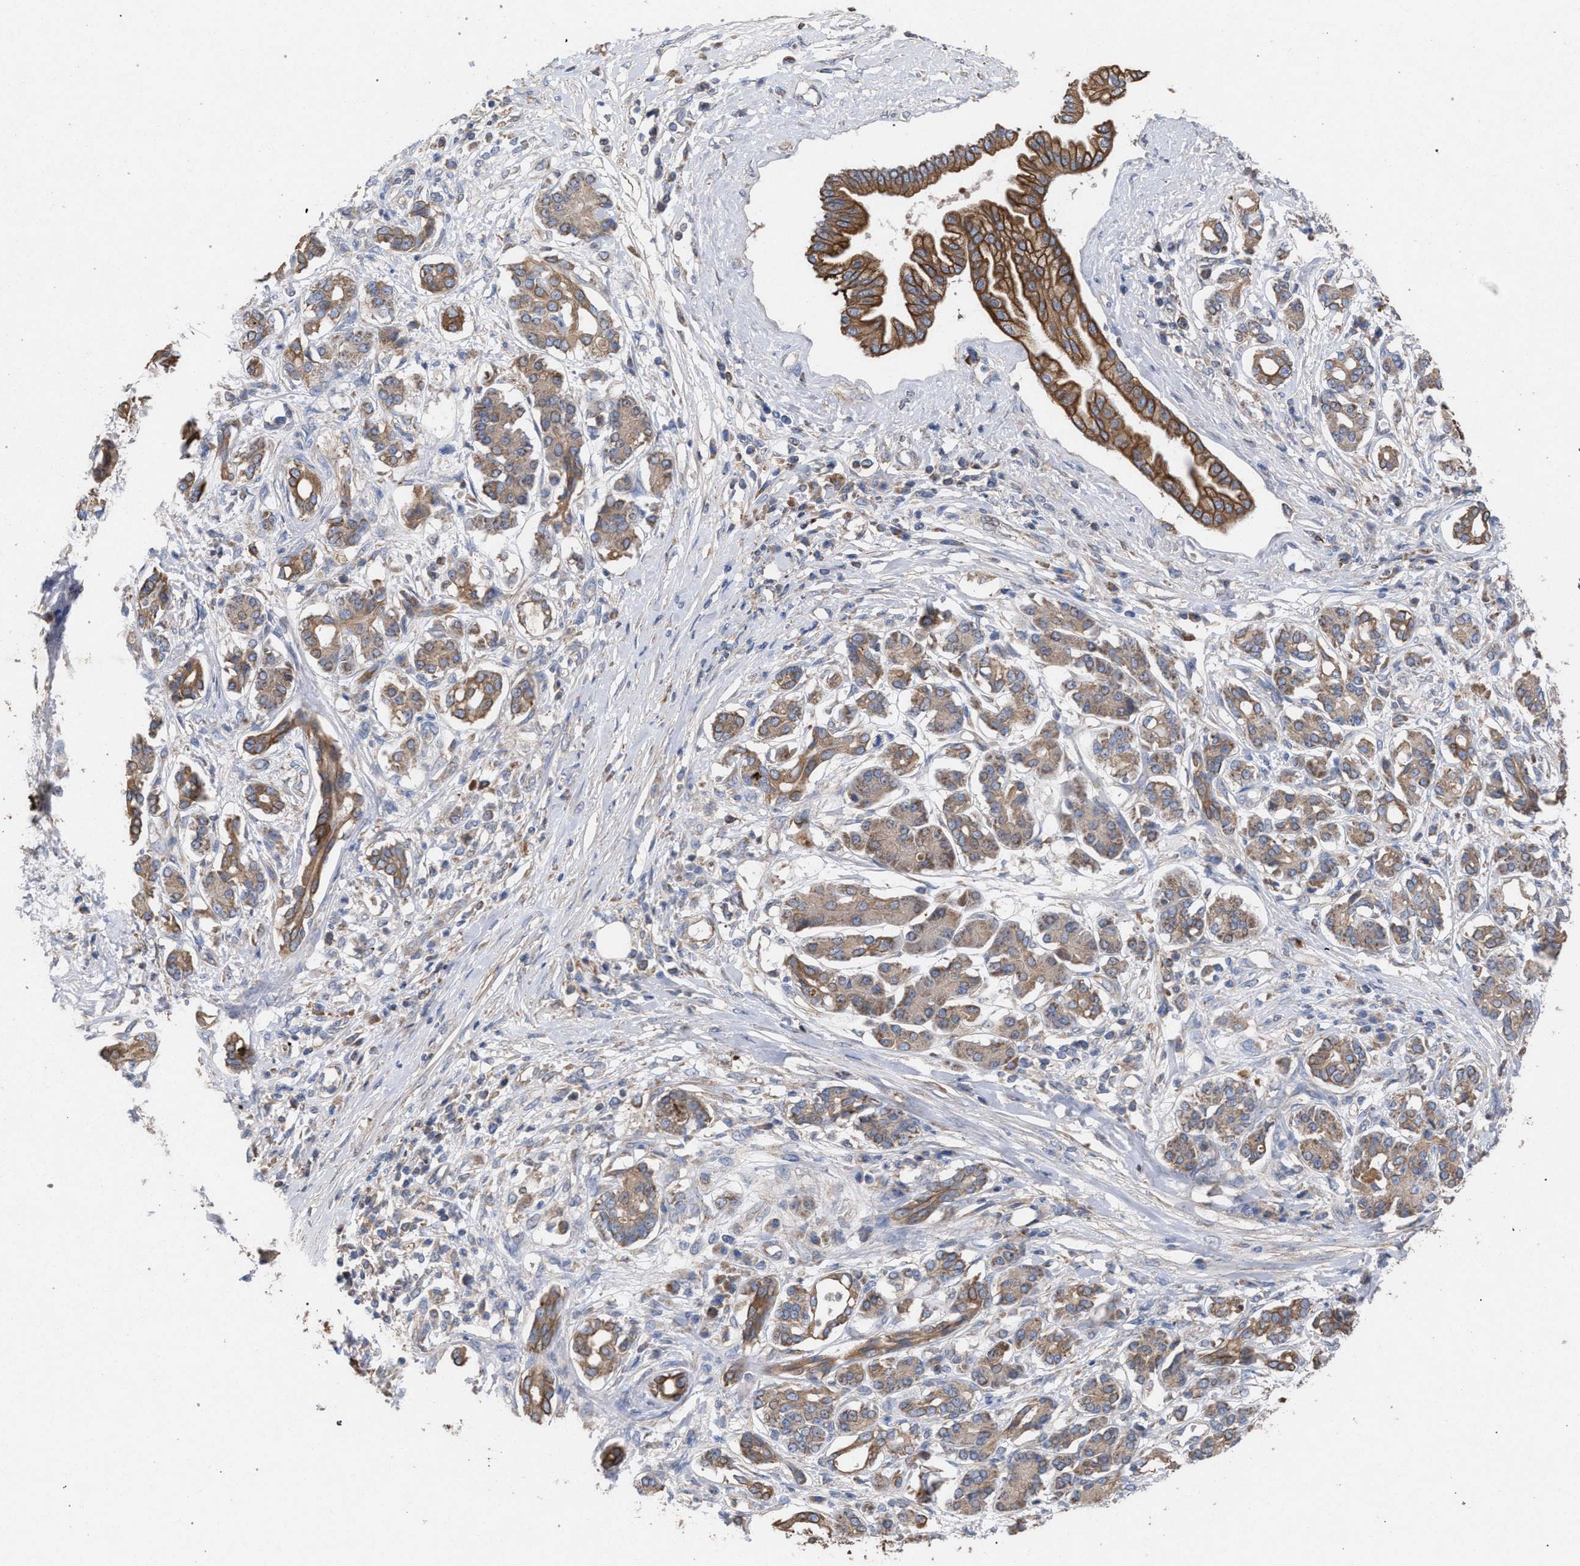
{"staining": {"intensity": "moderate", "quantity": ">75%", "location": "cytoplasmic/membranous"}, "tissue": "pancreatic cancer", "cell_type": "Tumor cells", "image_type": "cancer", "snomed": [{"axis": "morphology", "description": "Adenocarcinoma, NOS"}, {"axis": "topography", "description": "Pancreas"}], "caption": "There is medium levels of moderate cytoplasmic/membranous positivity in tumor cells of pancreatic cancer (adenocarcinoma), as demonstrated by immunohistochemical staining (brown color).", "gene": "BCL2L12", "patient": {"sex": "female", "age": 56}}